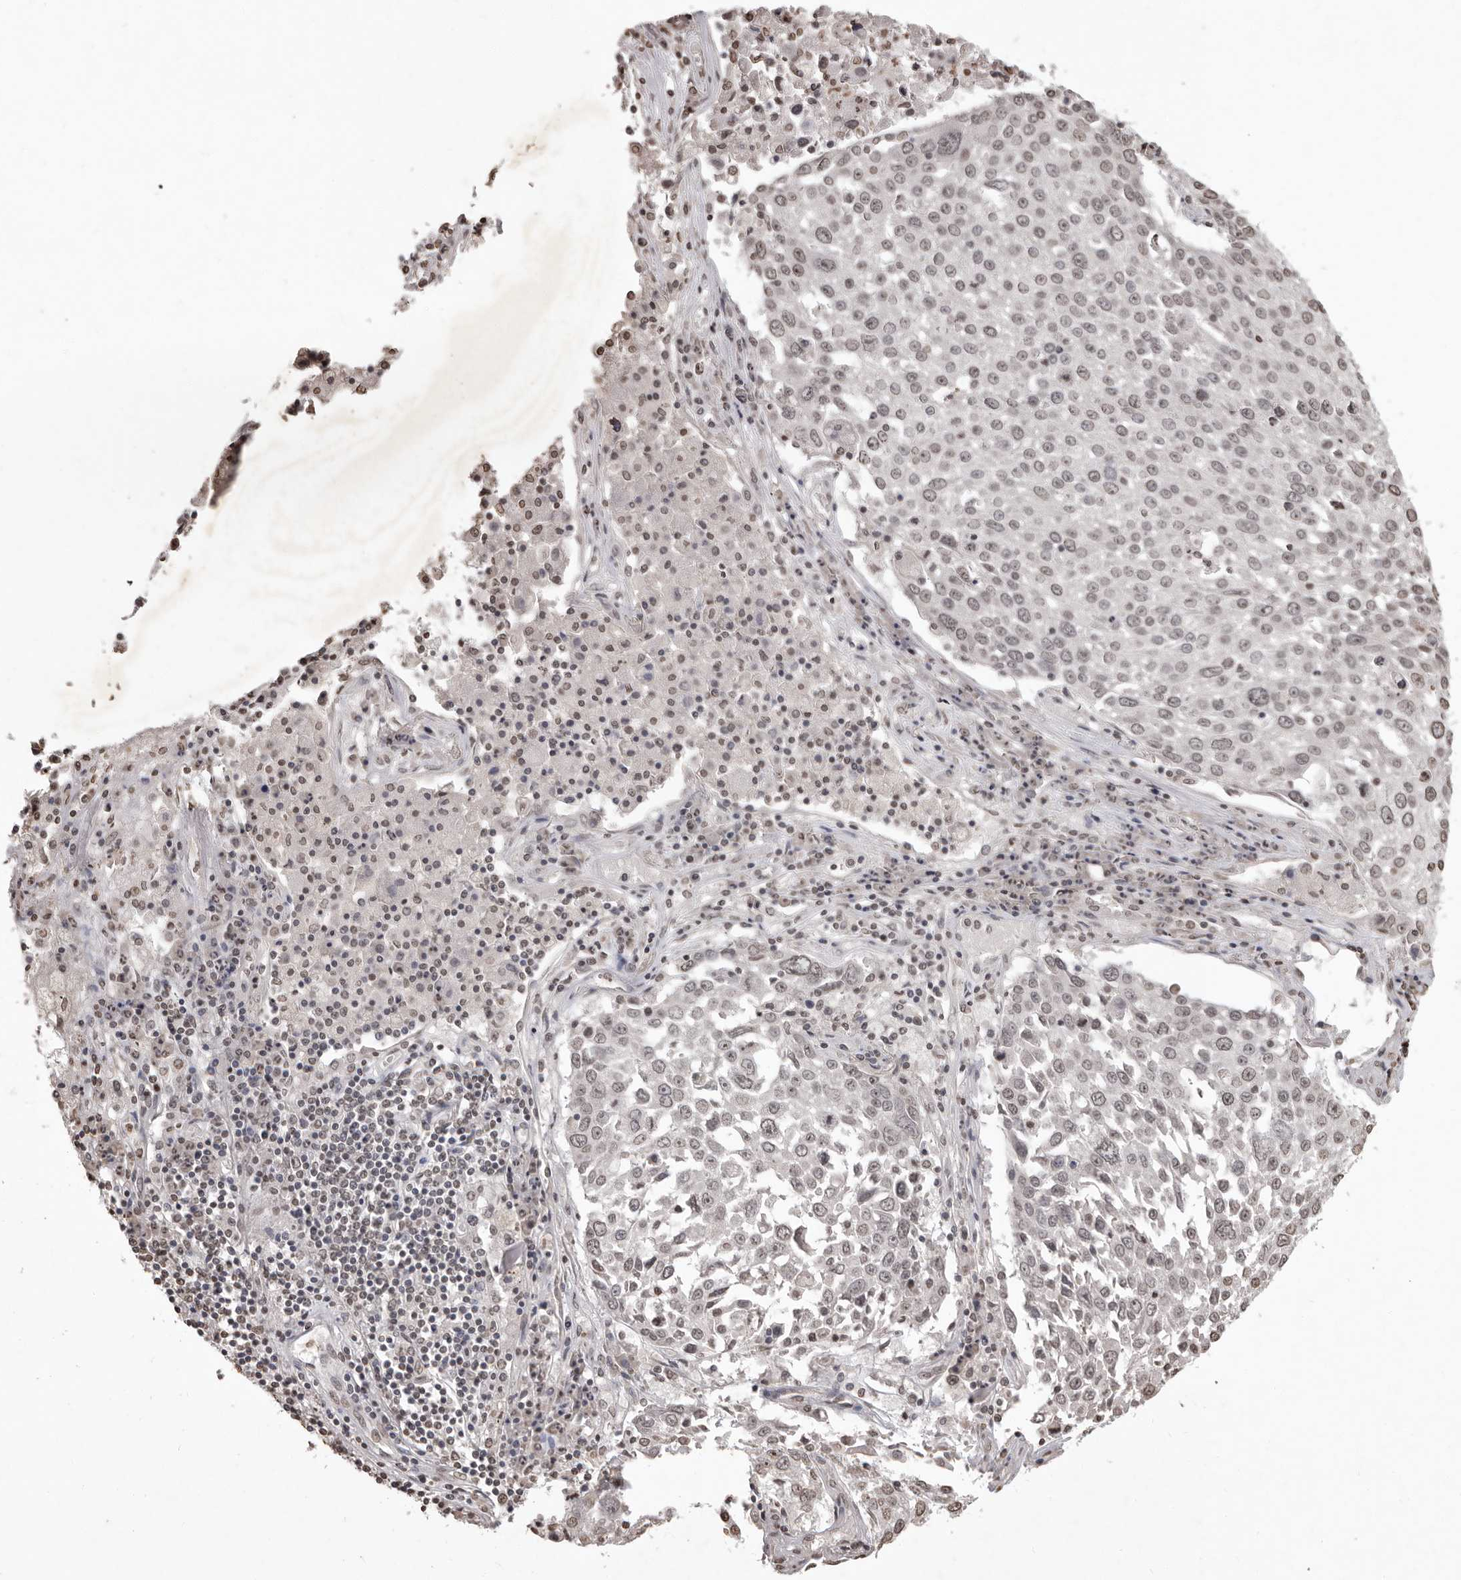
{"staining": {"intensity": "weak", "quantity": "<25%", "location": "nuclear"}, "tissue": "lung cancer", "cell_type": "Tumor cells", "image_type": "cancer", "snomed": [{"axis": "morphology", "description": "Squamous cell carcinoma, NOS"}, {"axis": "topography", "description": "Lung"}], "caption": "Immunohistochemical staining of human lung cancer (squamous cell carcinoma) exhibits no significant expression in tumor cells.", "gene": "WDR45", "patient": {"sex": "male", "age": 65}}